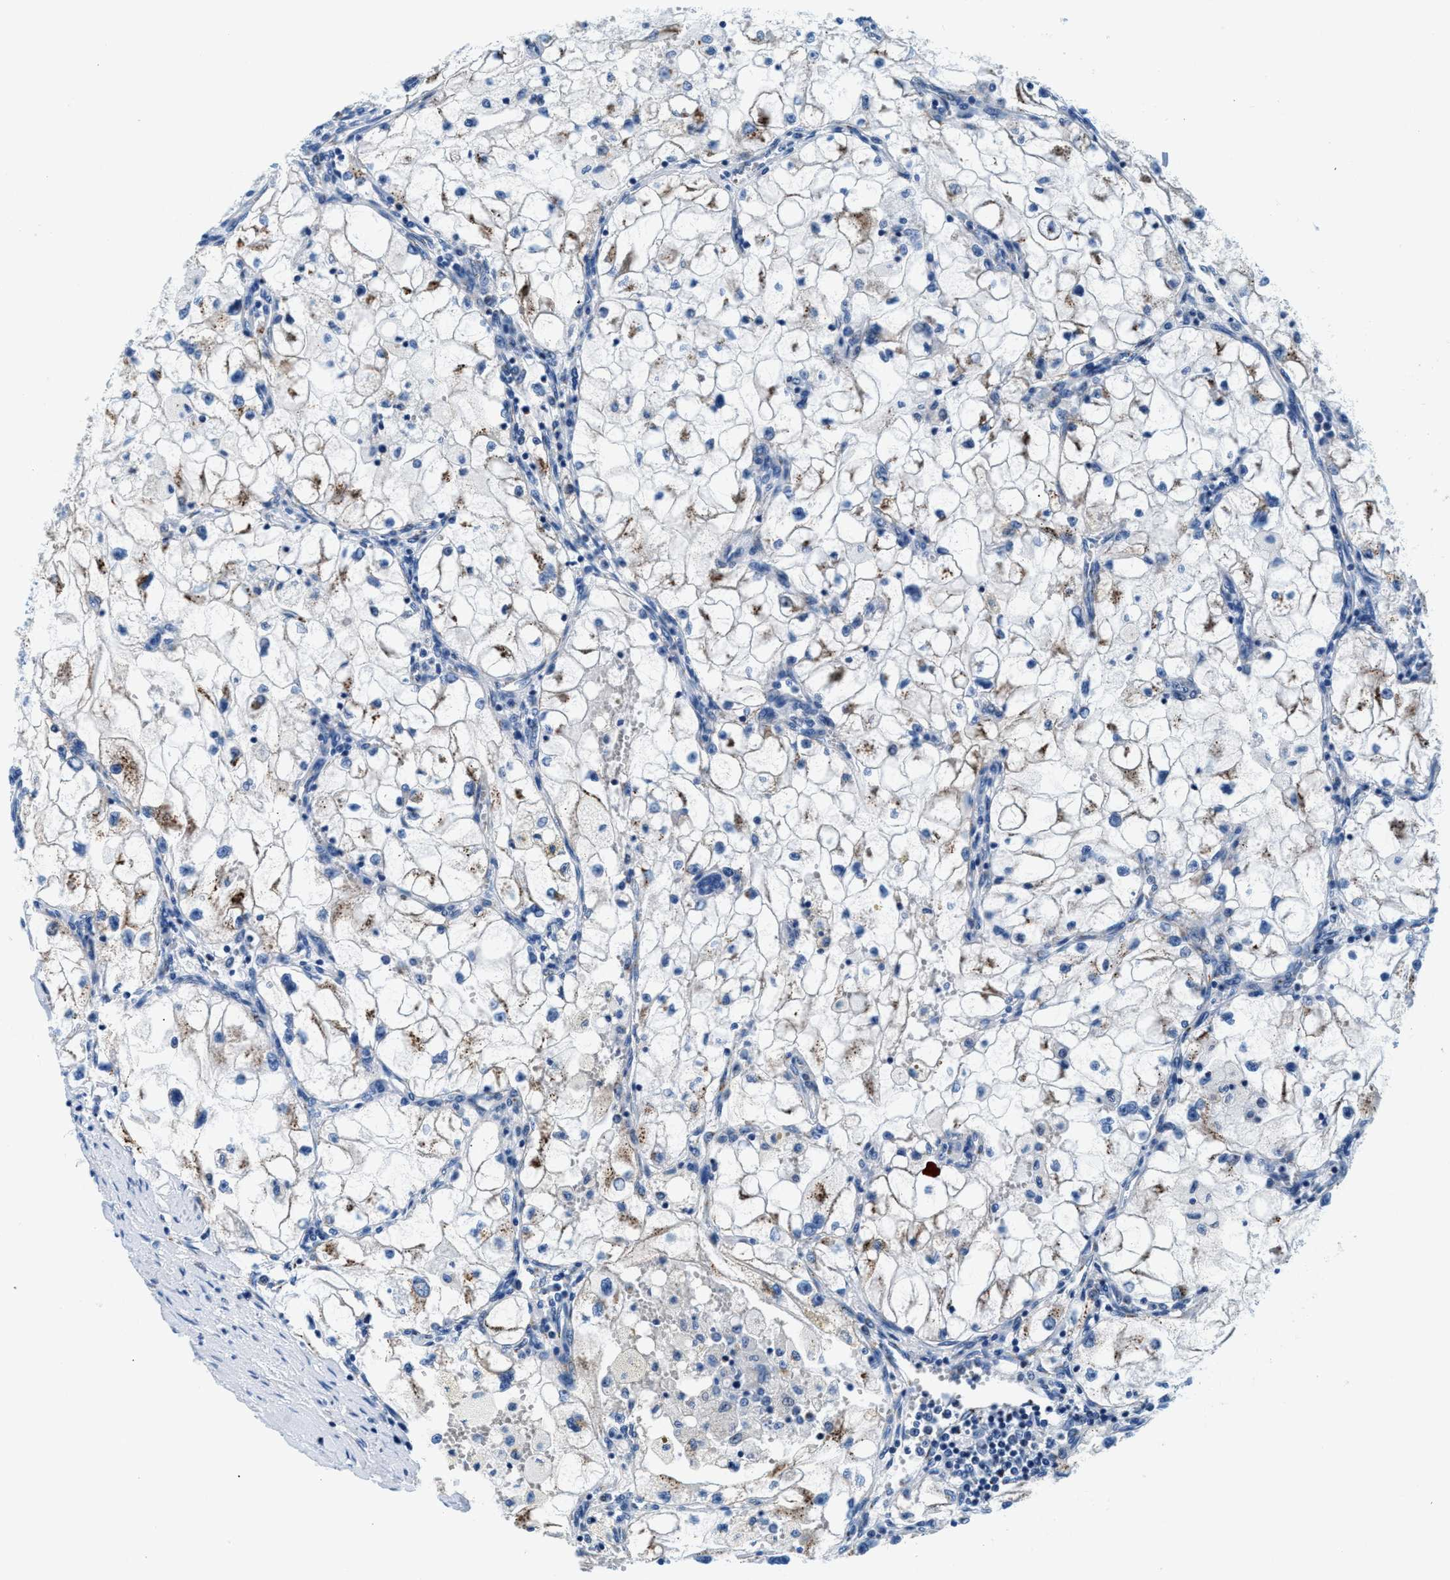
{"staining": {"intensity": "weak", "quantity": "<25%", "location": "cytoplasmic/membranous"}, "tissue": "renal cancer", "cell_type": "Tumor cells", "image_type": "cancer", "snomed": [{"axis": "morphology", "description": "Adenocarcinoma, NOS"}, {"axis": "topography", "description": "Kidney"}], "caption": "This is a micrograph of IHC staining of renal cancer, which shows no expression in tumor cells.", "gene": "VPS53", "patient": {"sex": "female", "age": 70}}